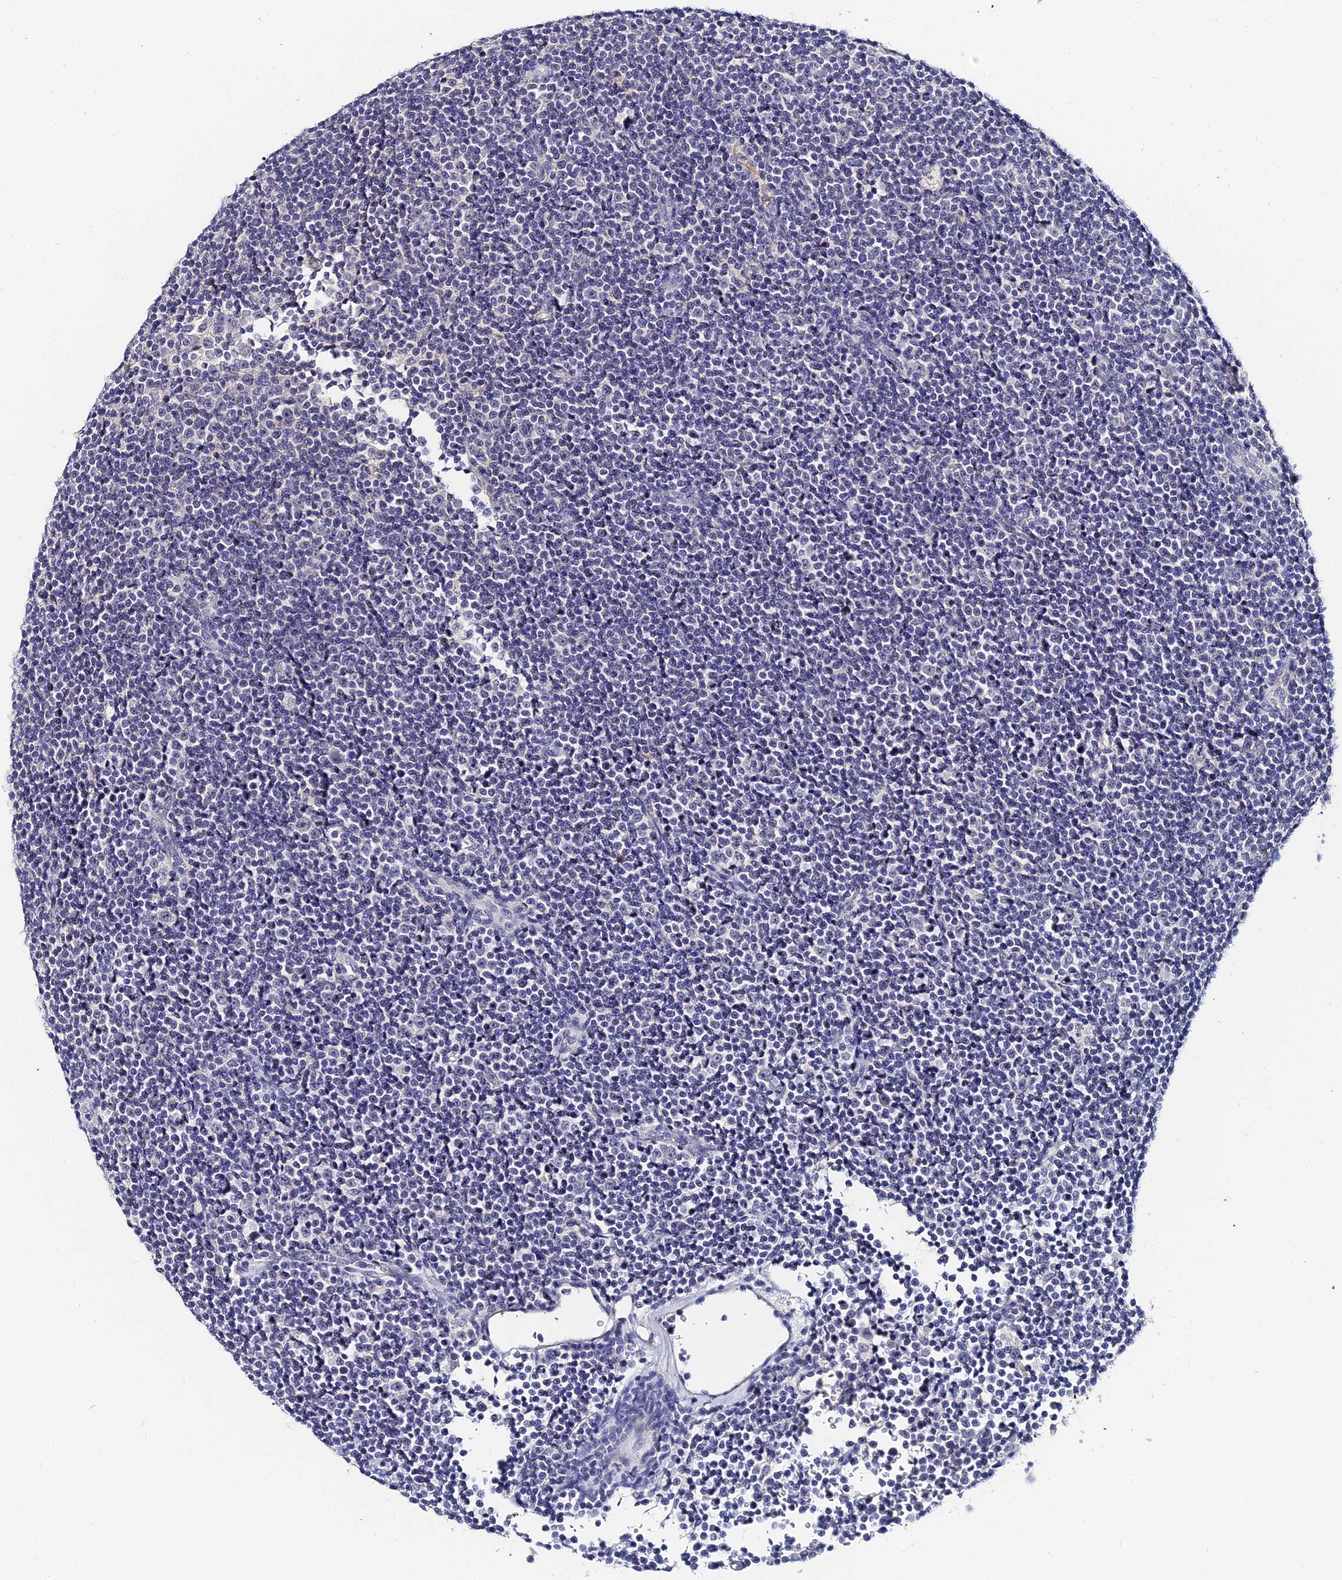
{"staining": {"intensity": "negative", "quantity": "none", "location": "none"}, "tissue": "lymphoma", "cell_type": "Tumor cells", "image_type": "cancer", "snomed": [{"axis": "morphology", "description": "Malignant lymphoma, non-Hodgkin's type, Low grade"}, {"axis": "topography", "description": "Lymph node"}], "caption": "Protein analysis of lymphoma demonstrates no significant expression in tumor cells. (Stains: DAB immunohistochemistry with hematoxylin counter stain, Microscopy: brightfield microscopy at high magnification).", "gene": "KRT17", "patient": {"sex": "female", "age": 67}}